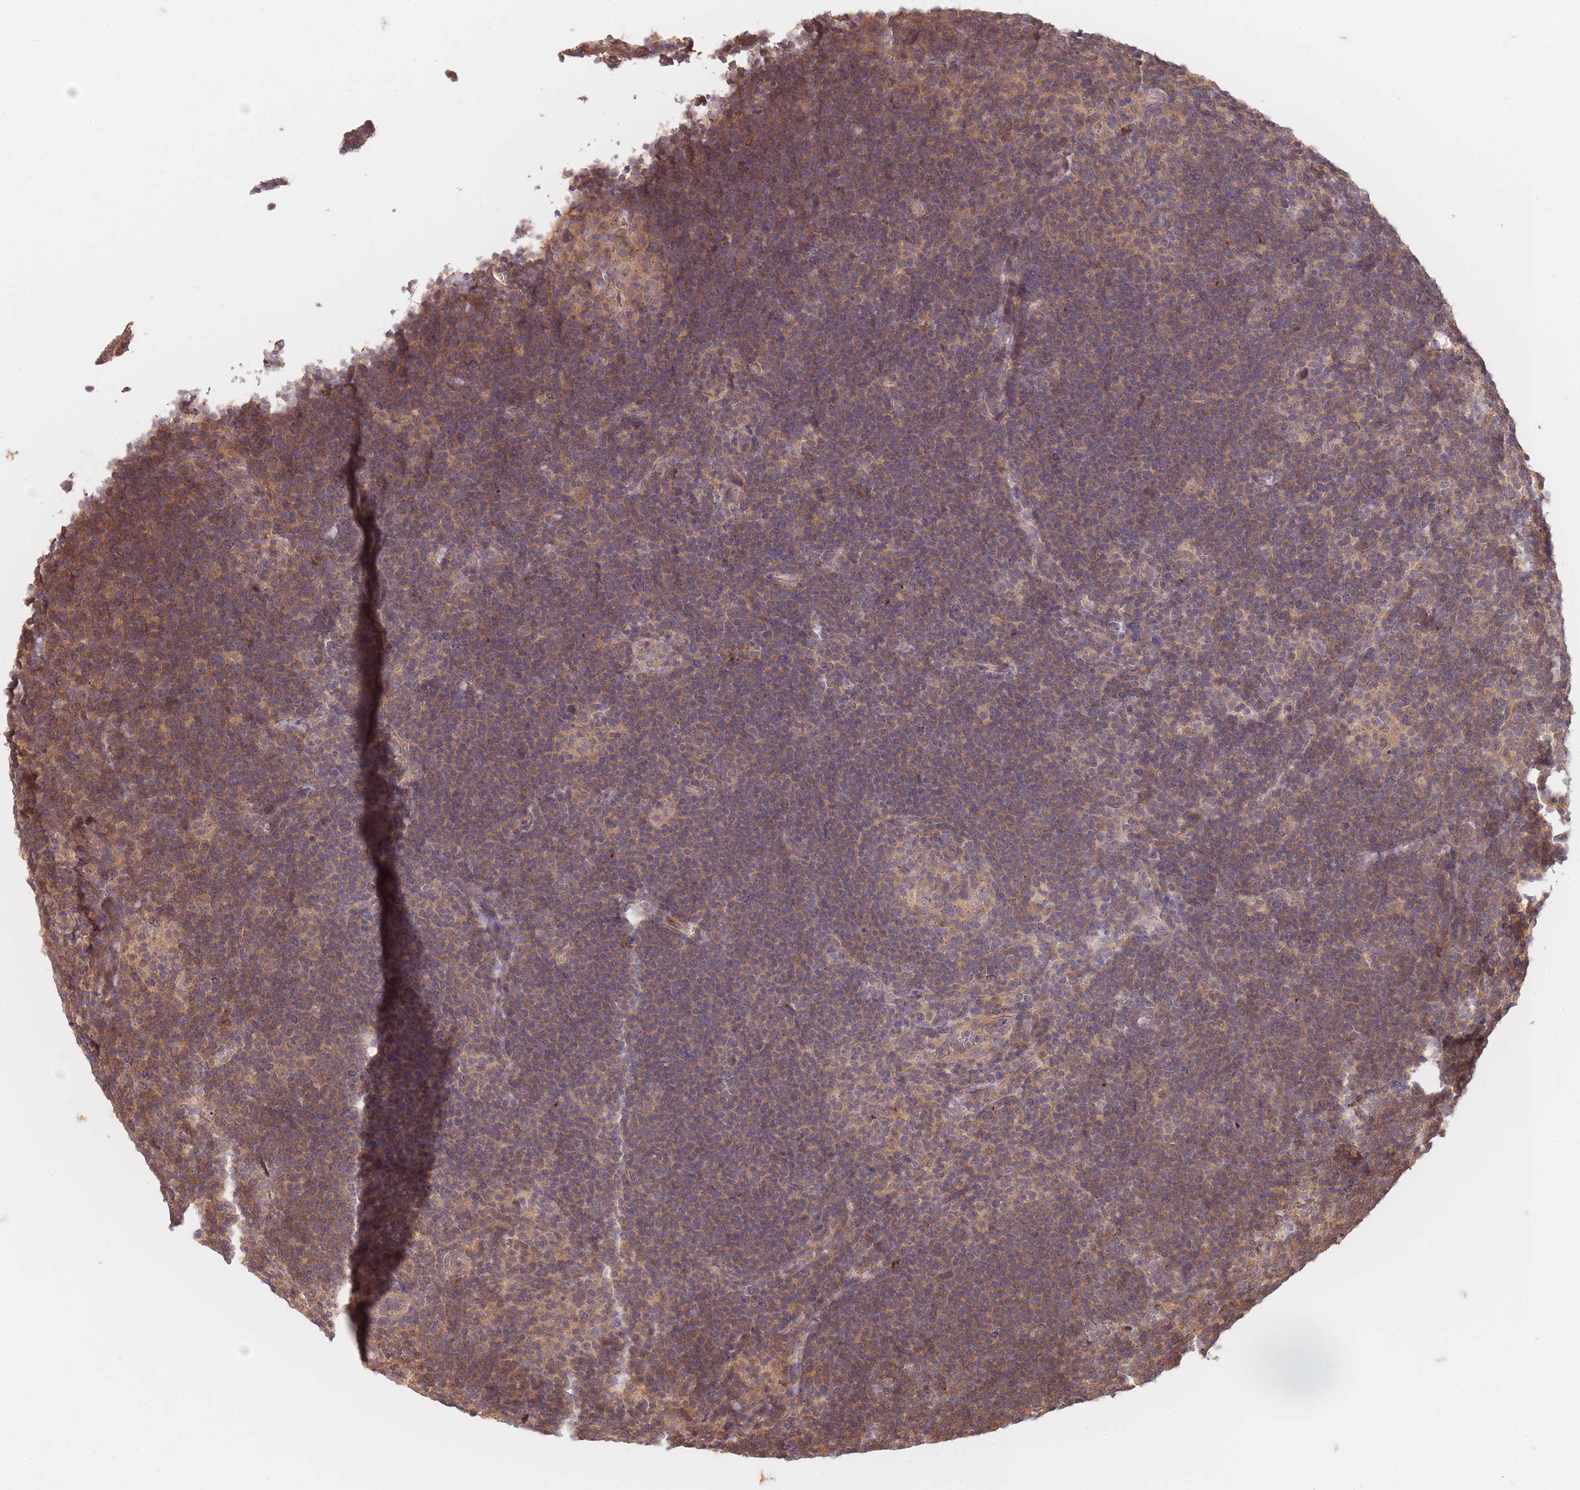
{"staining": {"intensity": "weak", "quantity": ">75%", "location": "cytoplasmic/membranous"}, "tissue": "lymphoma", "cell_type": "Tumor cells", "image_type": "cancer", "snomed": [{"axis": "morphology", "description": "Hodgkin's disease, NOS"}, {"axis": "topography", "description": "Lymph node"}], "caption": "DAB immunohistochemical staining of human Hodgkin's disease displays weak cytoplasmic/membranous protein expression in approximately >75% of tumor cells.", "gene": "ST8SIA4", "patient": {"sex": "female", "age": 57}}